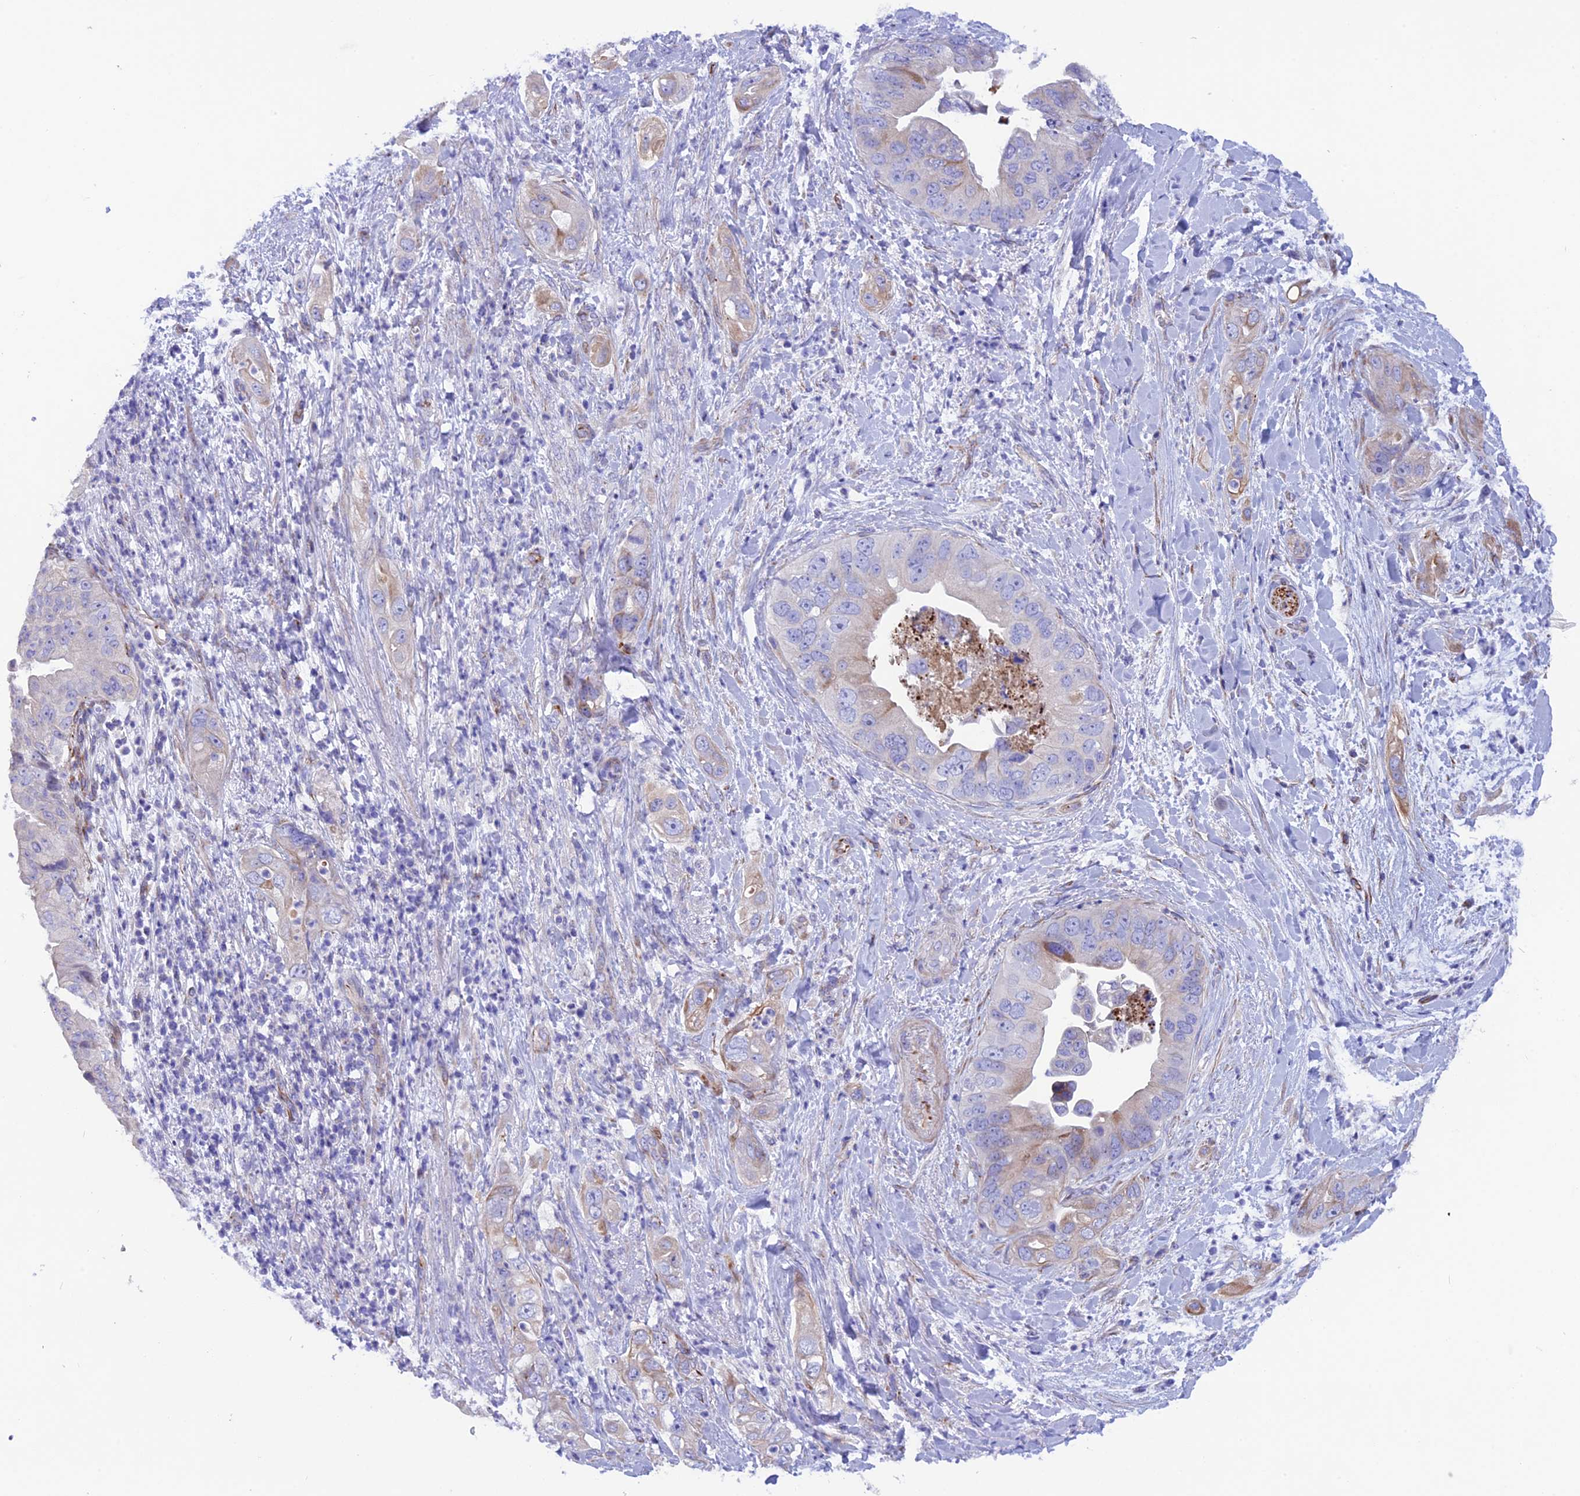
{"staining": {"intensity": "weak", "quantity": "<25%", "location": "cytoplasmic/membranous"}, "tissue": "pancreatic cancer", "cell_type": "Tumor cells", "image_type": "cancer", "snomed": [{"axis": "morphology", "description": "Adenocarcinoma, NOS"}, {"axis": "topography", "description": "Pancreas"}], "caption": "This photomicrograph is of pancreatic cancer (adenocarcinoma) stained with immunohistochemistry (IHC) to label a protein in brown with the nuclei are counter-stained blue. There is no positivity in tumor cells.", "gene": "TMEM138", "patient": {"sex": "female", "age": 78}}